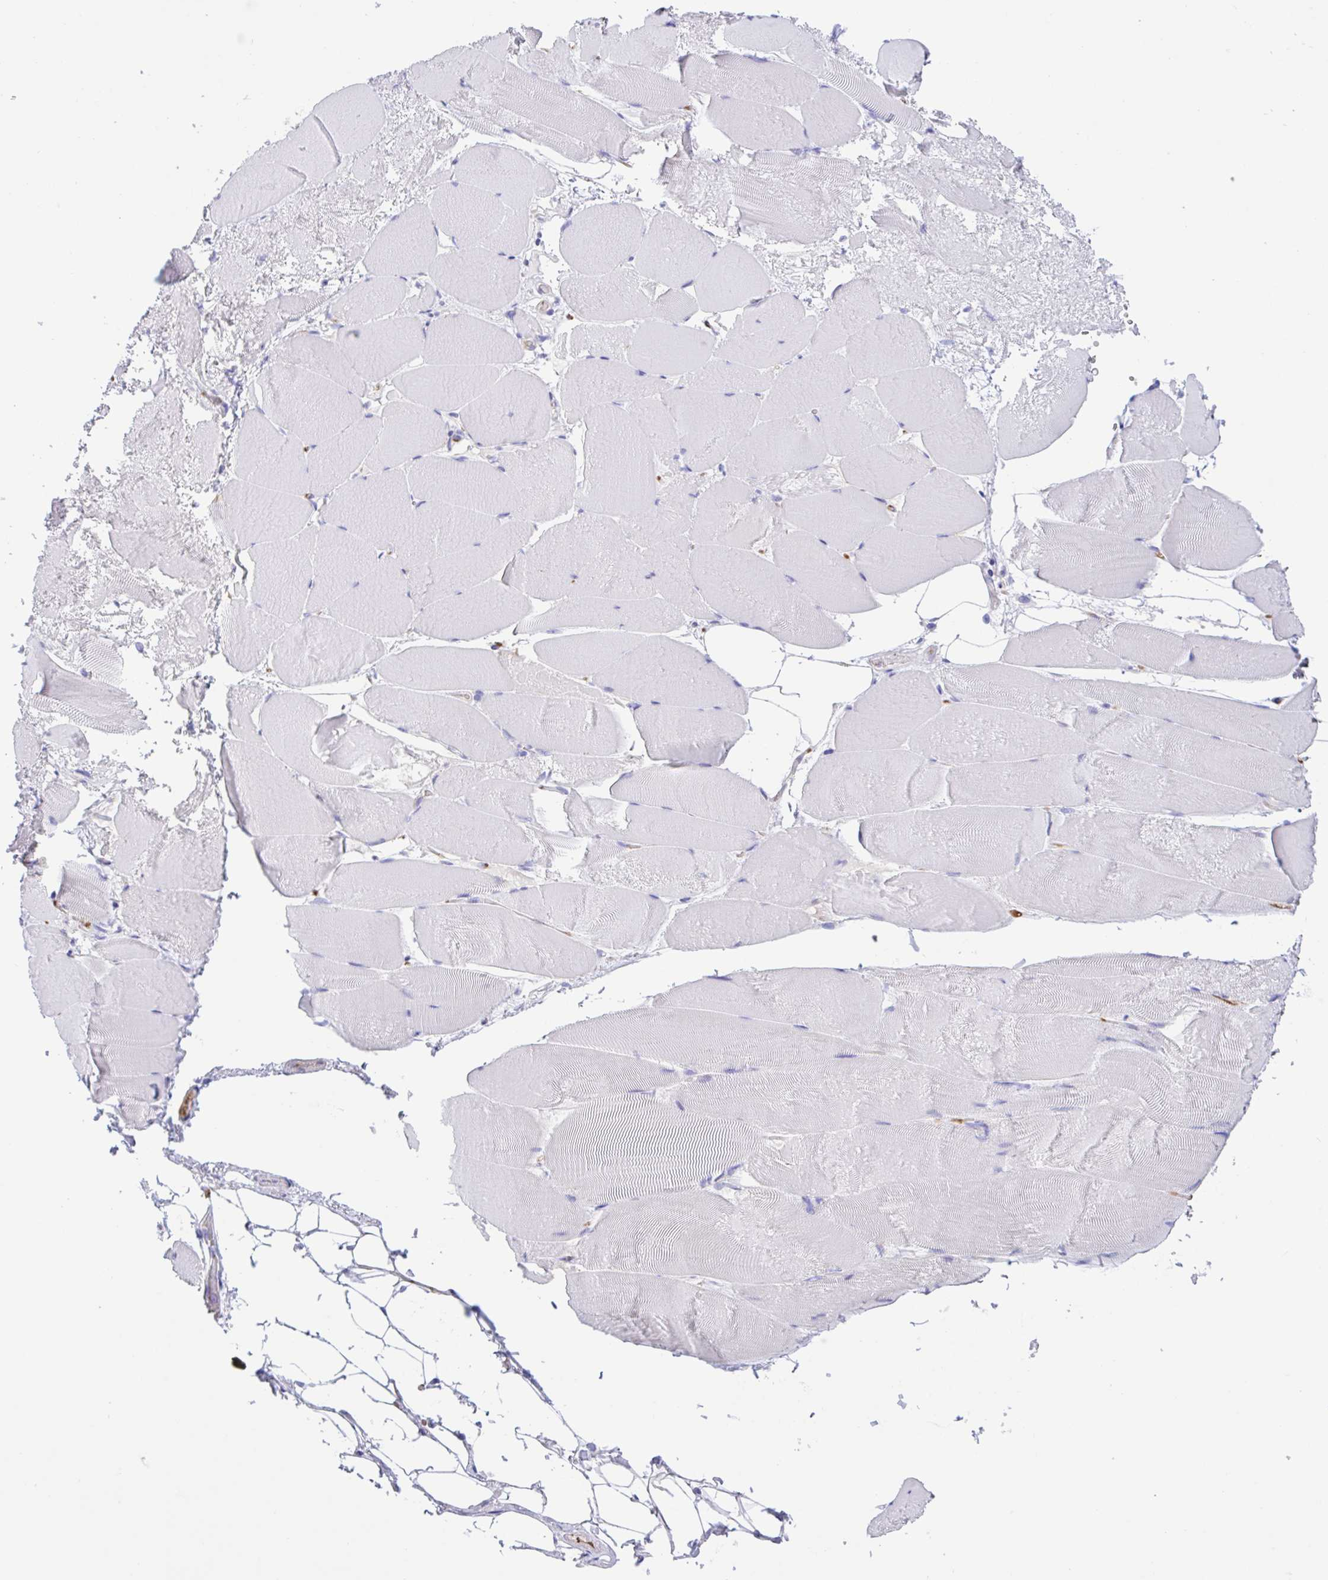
{"staining": {"intensity": "negative", "quantity": "none", "location": "none"}, "tissue": "skeletal muscle", "cell_type": "Myocytes", "image_type": "normal", "snomed": [{"axis": "morphology", "description": "Normal tissue, NOS"}, {"axis": "topography", "description": "Skeletal muscle"}], "caption": "Skeletal muscle stained for a protein using immunohistochemistry (IHC) shows no positivity myocytes.", "gene": "LARGE2", "patient": {"sex": "female", "age": 64}}